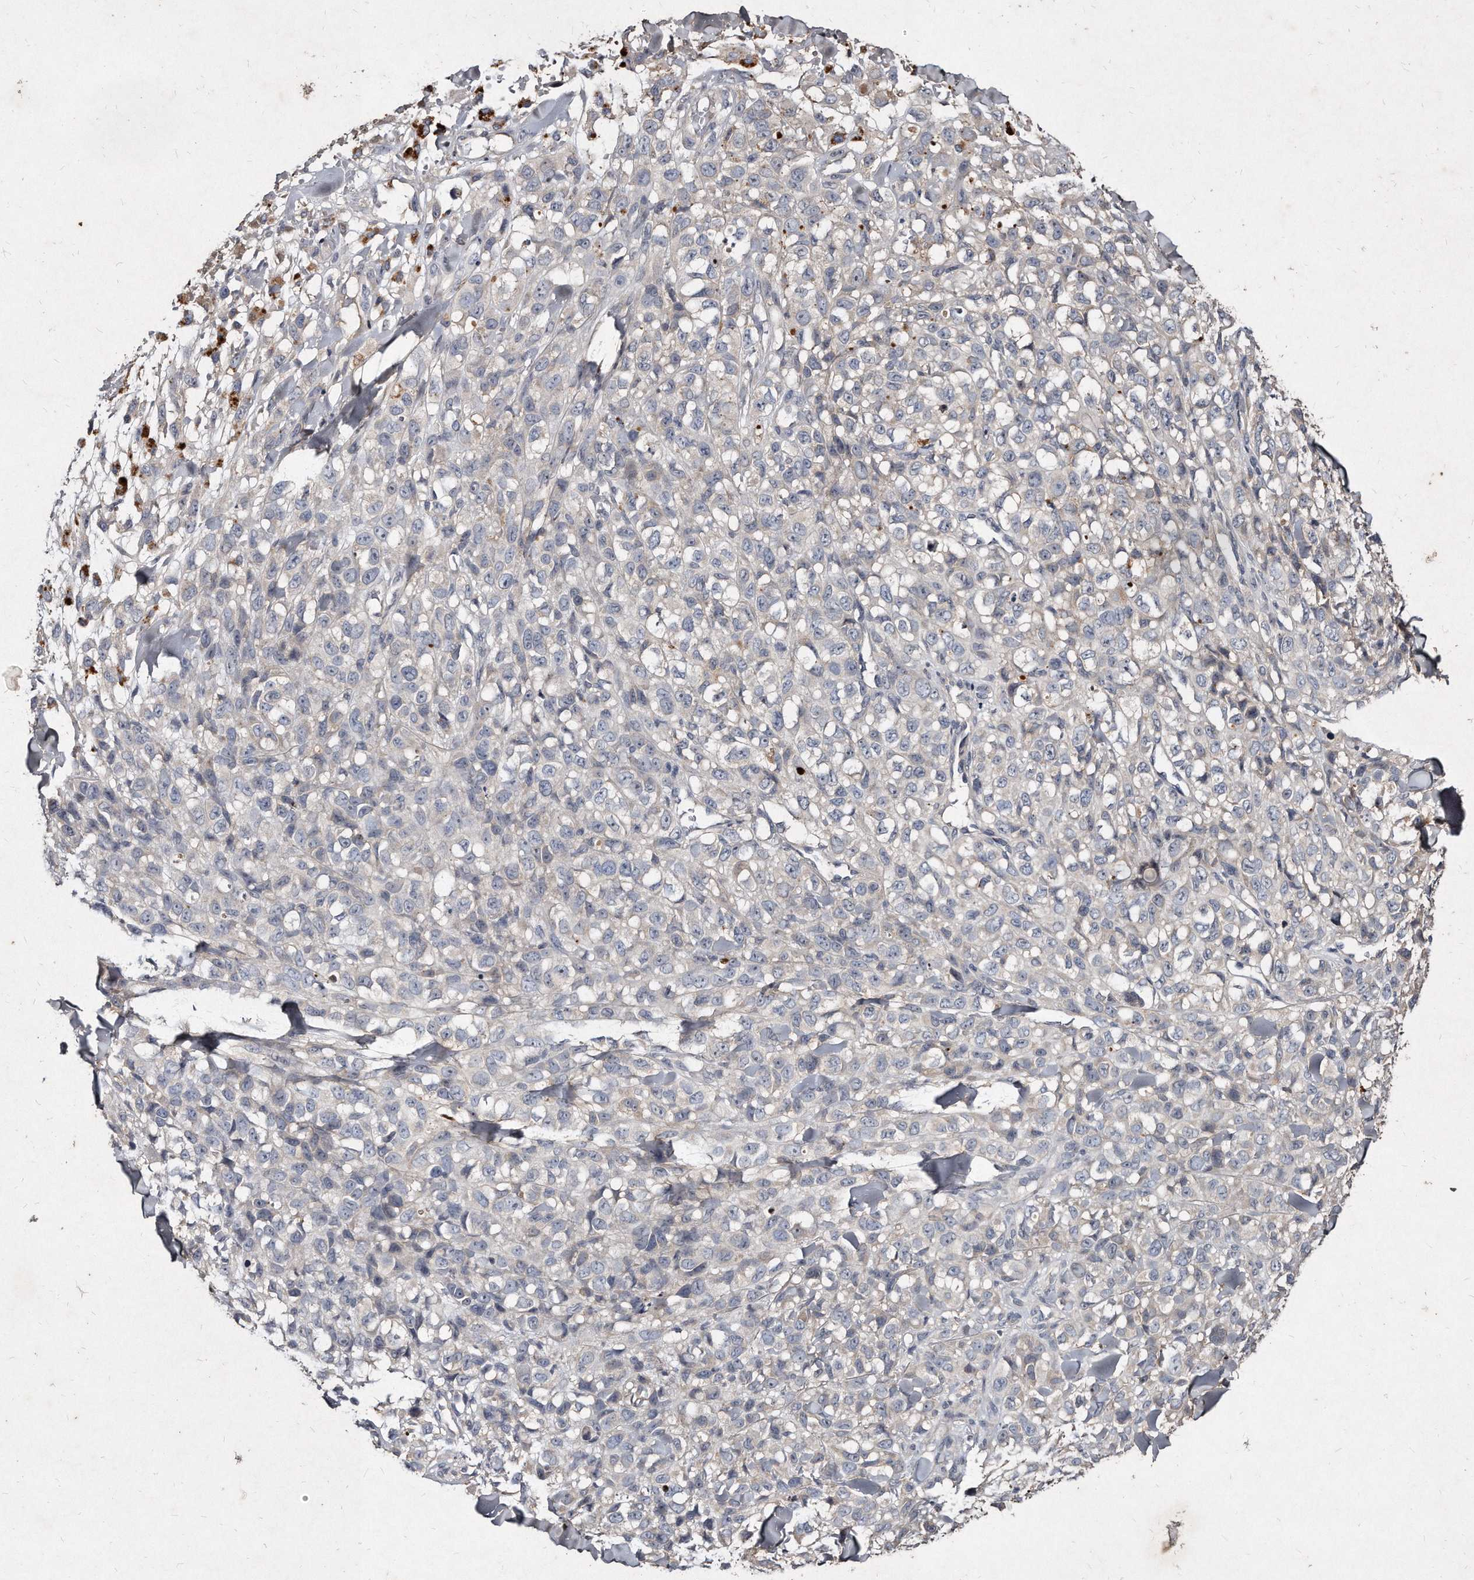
{"staining": {"intensity": "negative", "quantity": "none", "location": "none"}, "tissue": "melanoma", "cell_type": "Tumor cells", "image_type": "cancer", "snomed": [{"axis": "morphology", "description": "Malignant melanoma, Metastatic site"}, {"axis": "topography", "description": "Skin"}], "caption": "This is an immunohistochemistry histopathology image of human melanoma. There is no staining in tumor cells.", "gene": "KLHDC3", "patient": {"sex": "female", "age": 72}}